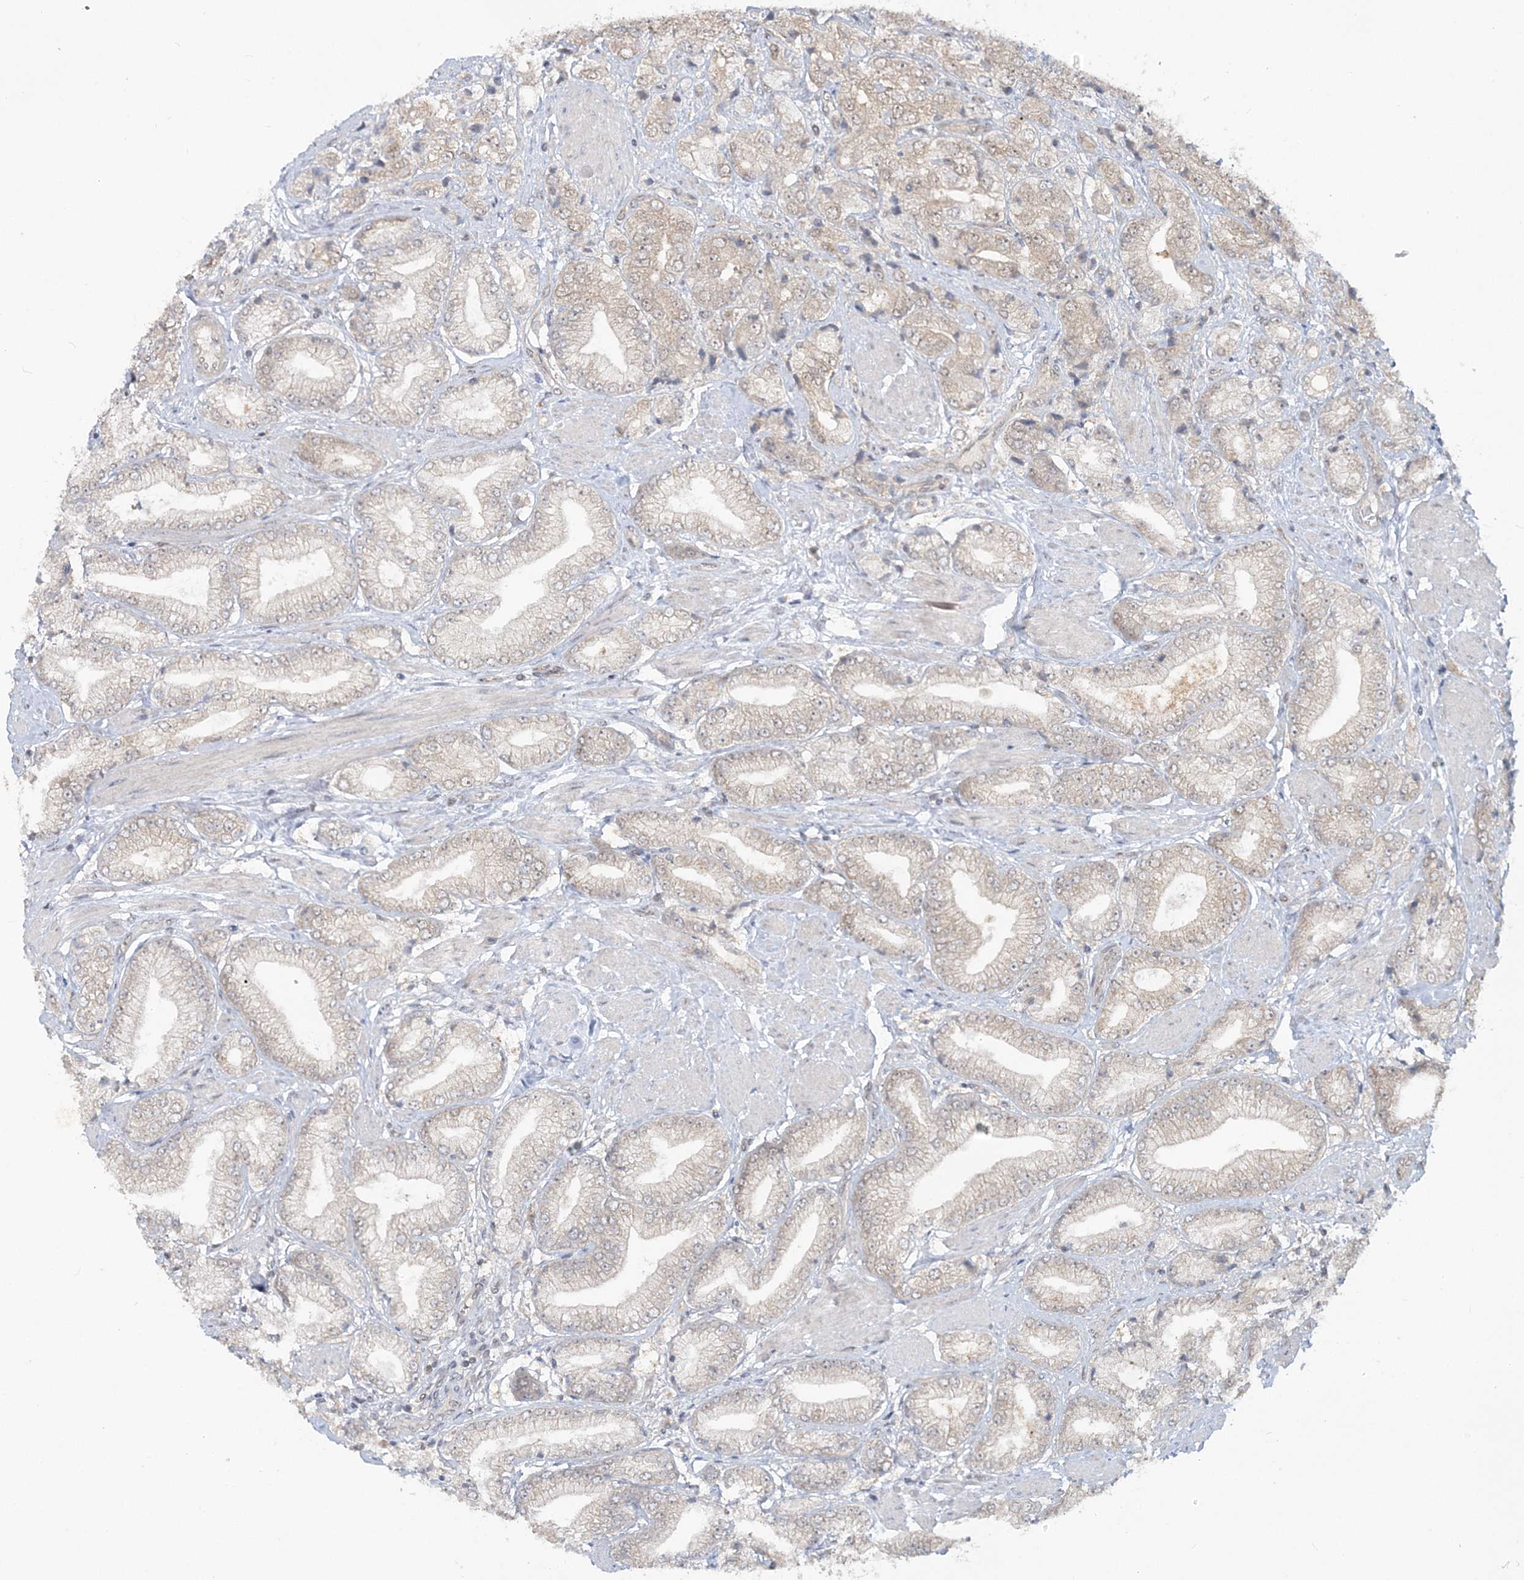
{"staining": {"intensity": "weak", "quantity": "<25%", "location": "cytoplasmic/membranous,nuclear"}, "tissue": "prostate cancer", "cell_type": "Tumor cells", "image_type": "cancer", "snomed": [{"axis": "morphology", "description": "Adenocarcinoma, High grade"}, {"axis": "topography", "description": "Prostate"}], "caption": "This is a histopathology image of immunohistochemistry staining of prostate cancer, which shows no expression in tumor cells.", "gene": "ZFAND6", "patient": {"sex": "male", "age": 50}}